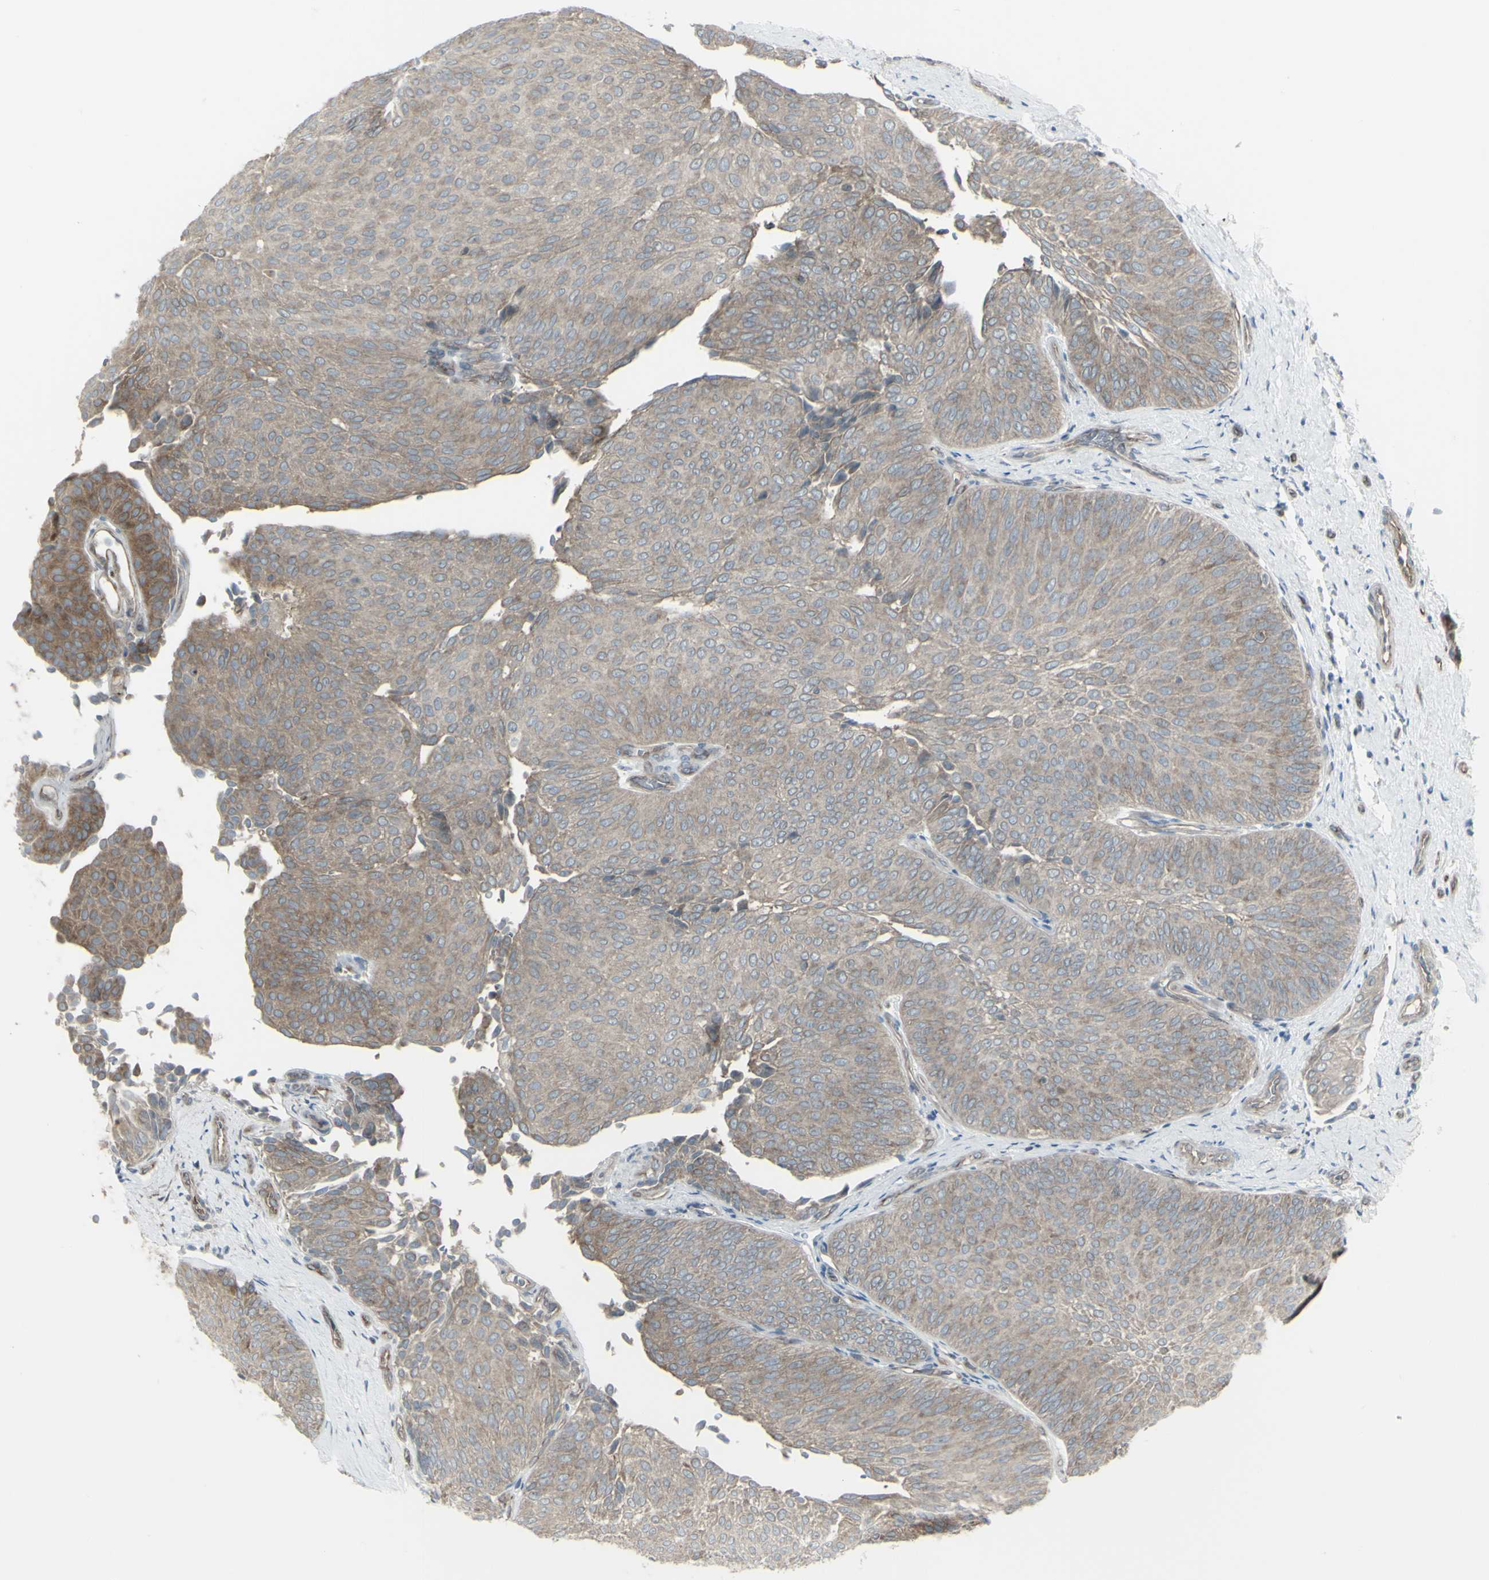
{"staining": {"intensity": "moderate", "quantity": "25%-75%", "location": "cytoplasmic/membranous"}, "tissue": "urothelial cancer", "cell_type": "Tumor cells", "image_type": "cancer", "snomed": [{"axis": "morphology", "description": "Urothelial carcinoma, Low grade"}, {"axis": "topography", "description": "Urinary bladder"}], "caption": "There is medium levels of moderate cytoplasmic/membranous positivity in tumor cells of low-grade urothelial carcinoma, as demonstrated by immunohistochemical staining (brown color).", "gene": "GALNT6", "patient": {"sex": "female", "age": 60}}